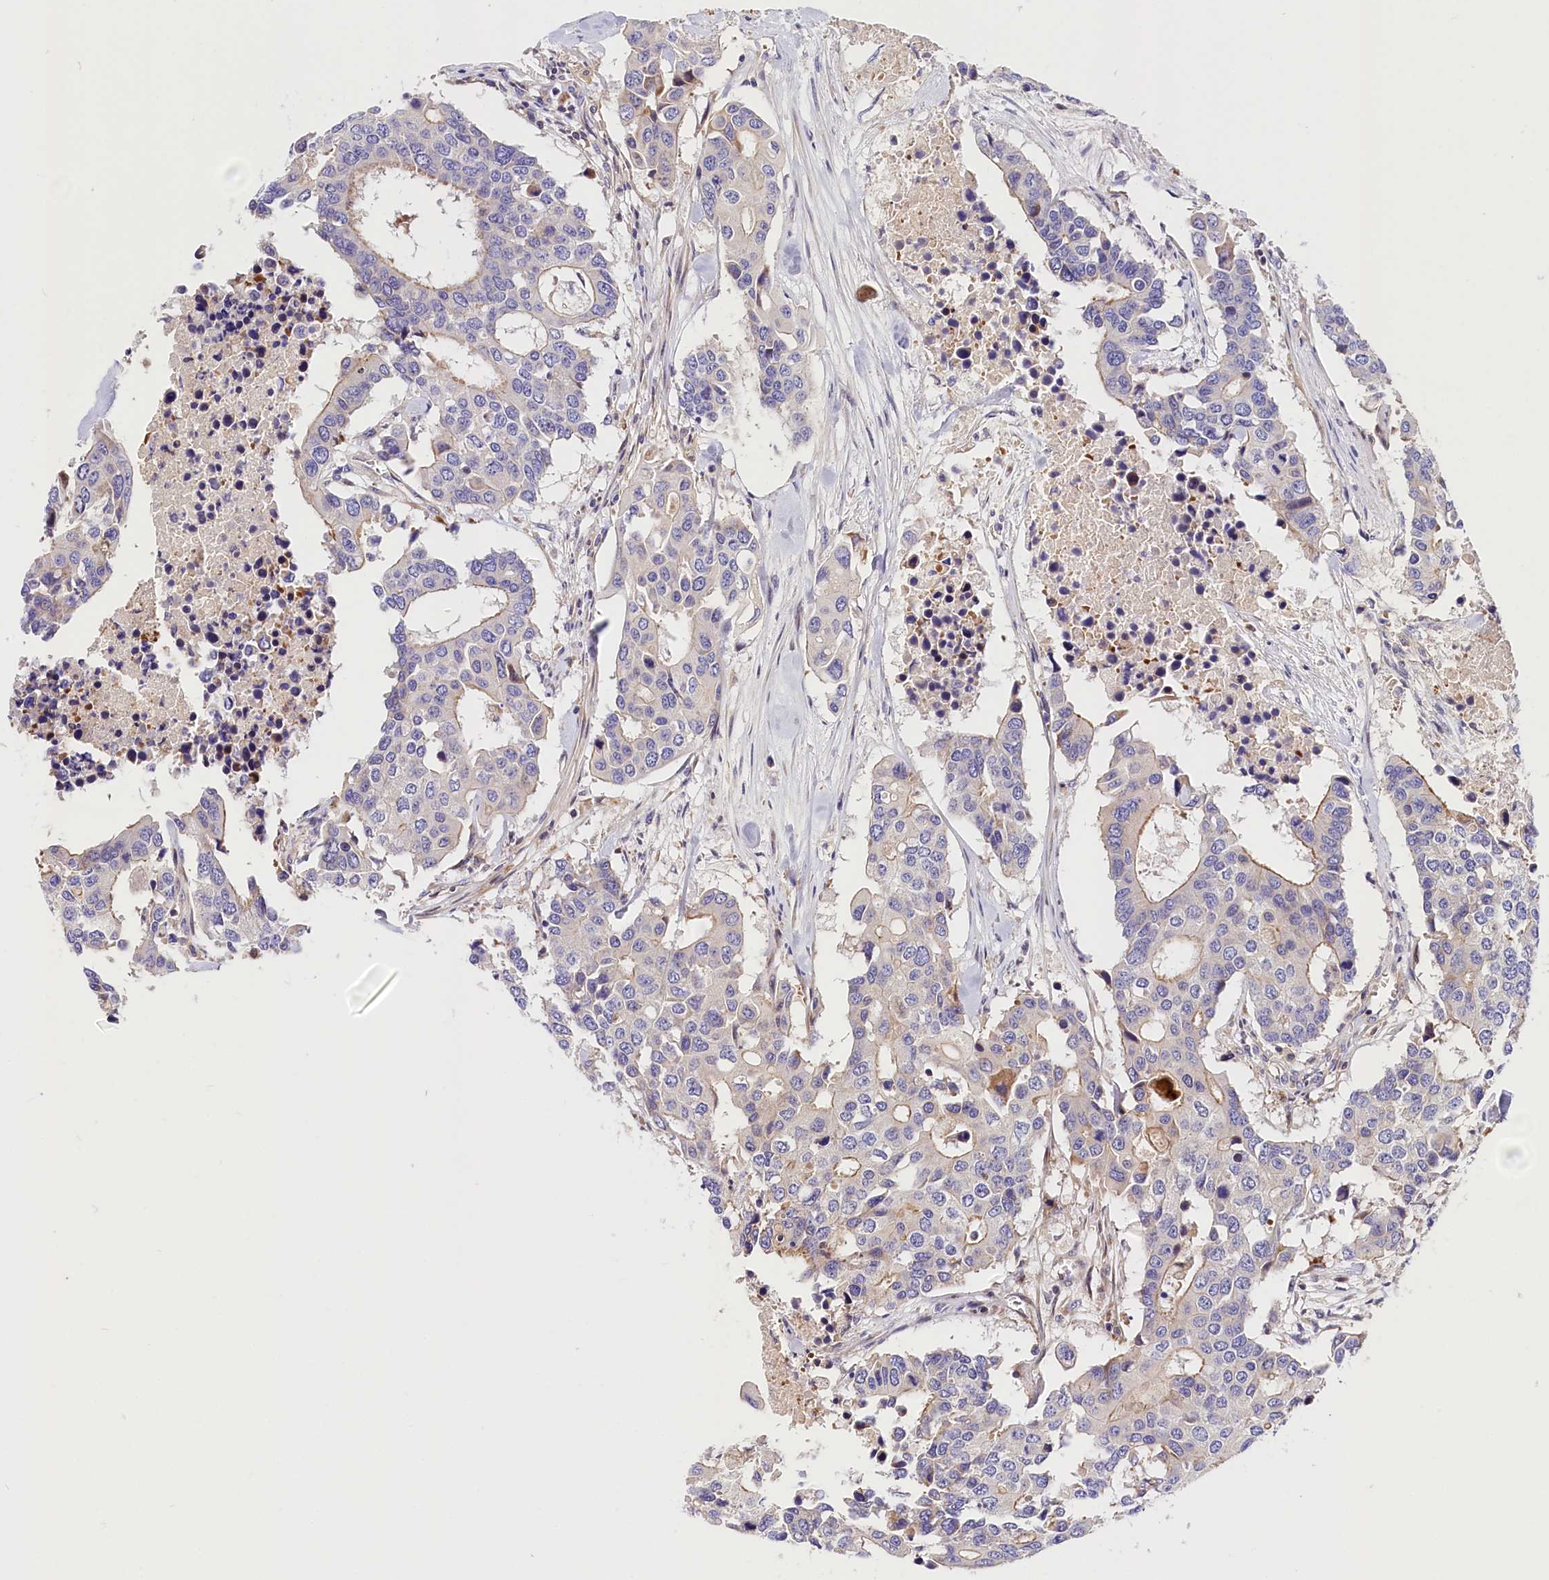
{"staining": {"intensity": "negative", "quantity": "none", "location": "none"}, "tissue": "colorectal cancer", "cell_type": "Tumor cells", "image_type": "cancer", "snomed": [{"axis": "morphology", "description": "Adenocarcinoma, NOS"}, {"axis": "topography", "description": "Colon"}], "caption": "The immunohistochemistry (IHC) histopathology image has no significant expression in tumor cells of adenocarcinoma (colorectal) tissue.", "gene": "ARMC6", "patient": {"sex": "male", "age": 77}}